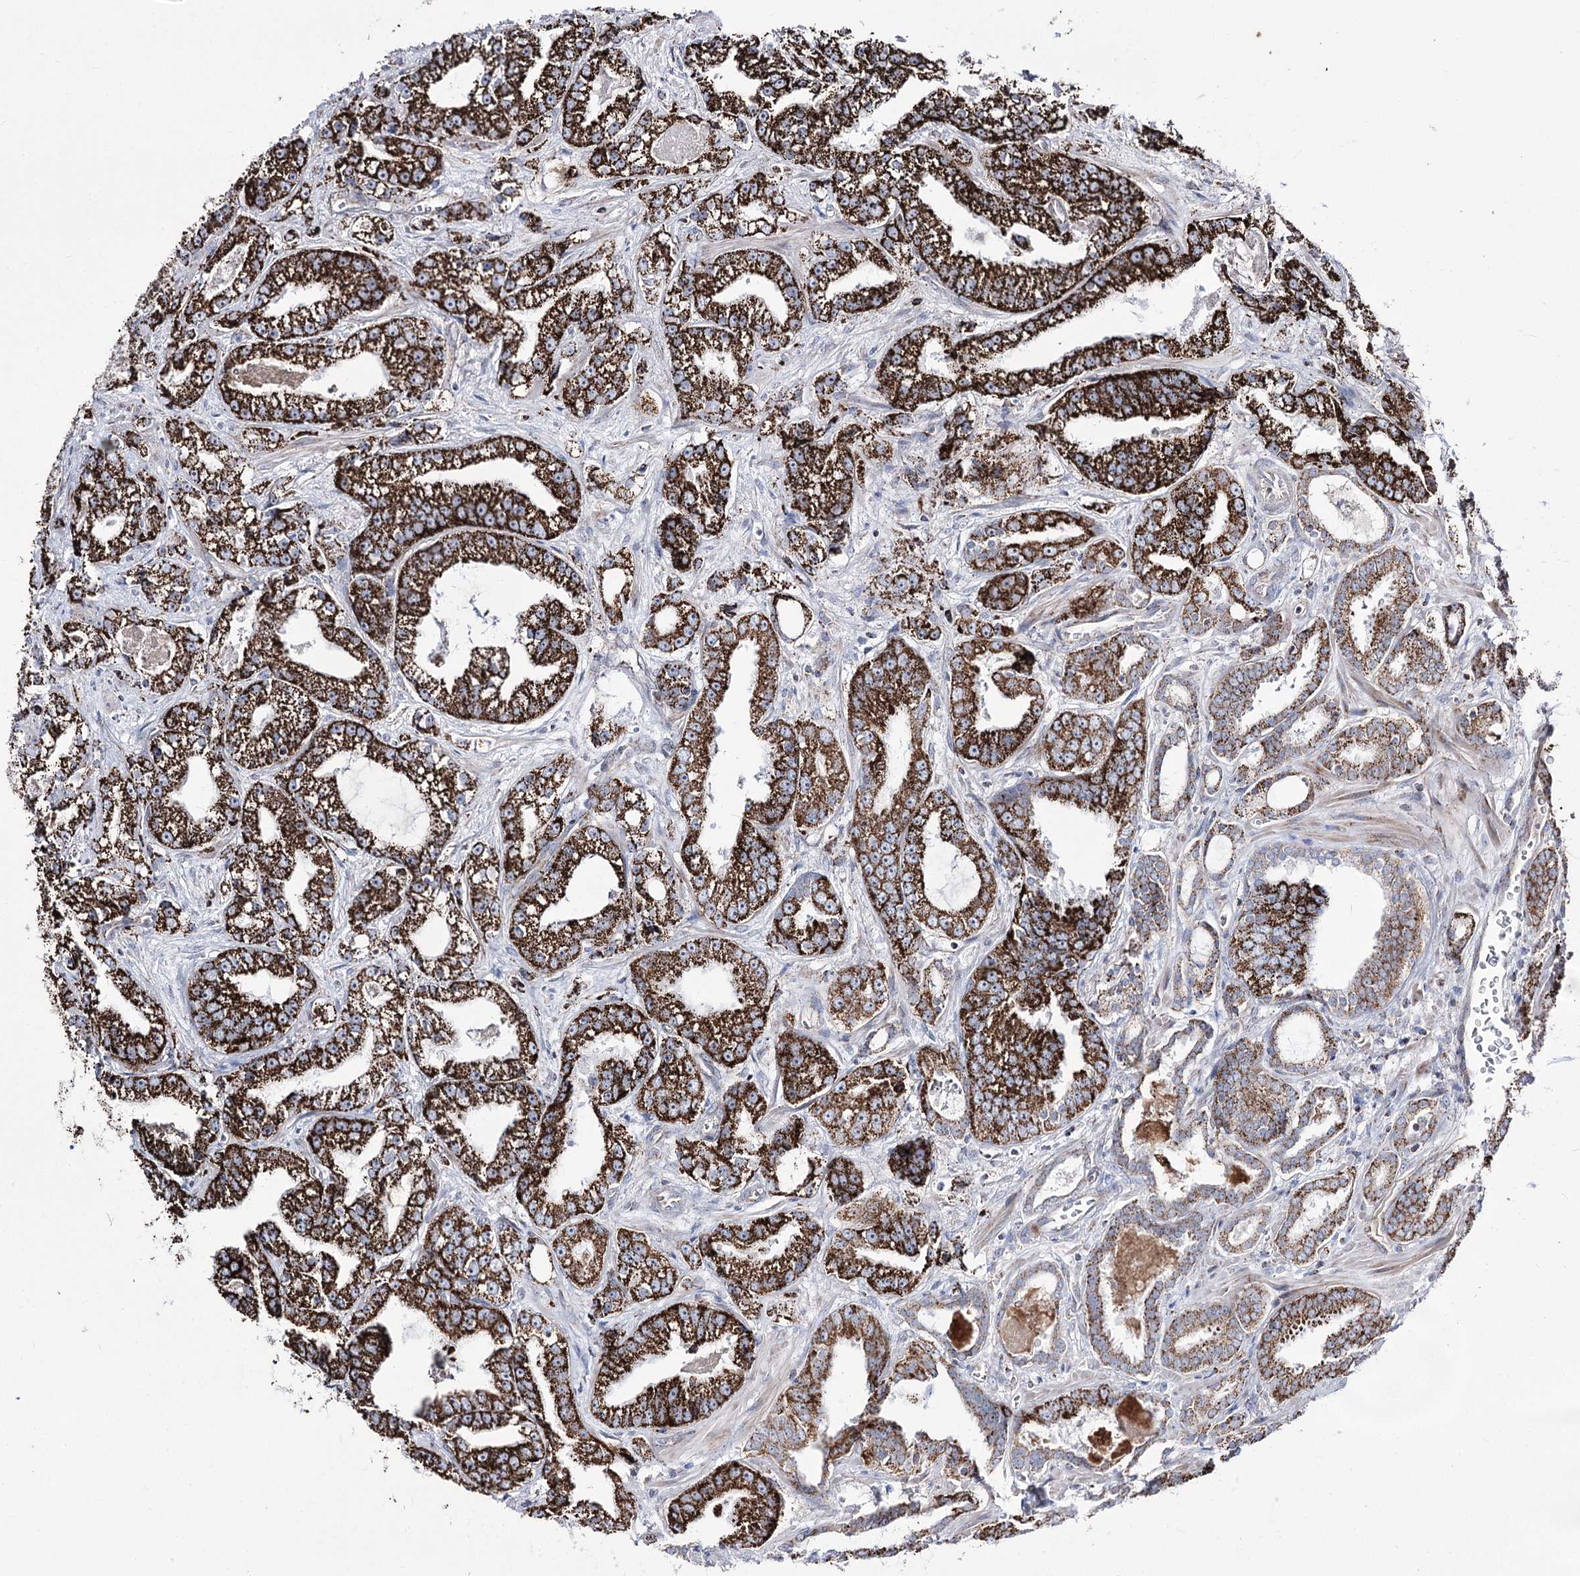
{"staining": {"intensity": "strong", "quantity": ">75%", "location": "cytoplasmic/membranous"}, "tissue": "prostate cancer", "cell_type": "Tumor cells", "image_type": "cancer", "snomed": [{"axis": "morphology", "description": "Adenocarcinoma, High grade"}, {"axis": "topography", "description": "Prostate and seminal vesicle, NOS"}], "caption": "Brown immunohistochemical staining in prostate high-grade adenocarcinoma shows strong cytoplasmic/membranous expression in about >75% of tumor cells.", "gene": "OSBPL5", "patient": {"sex": "male", "age": 67}}